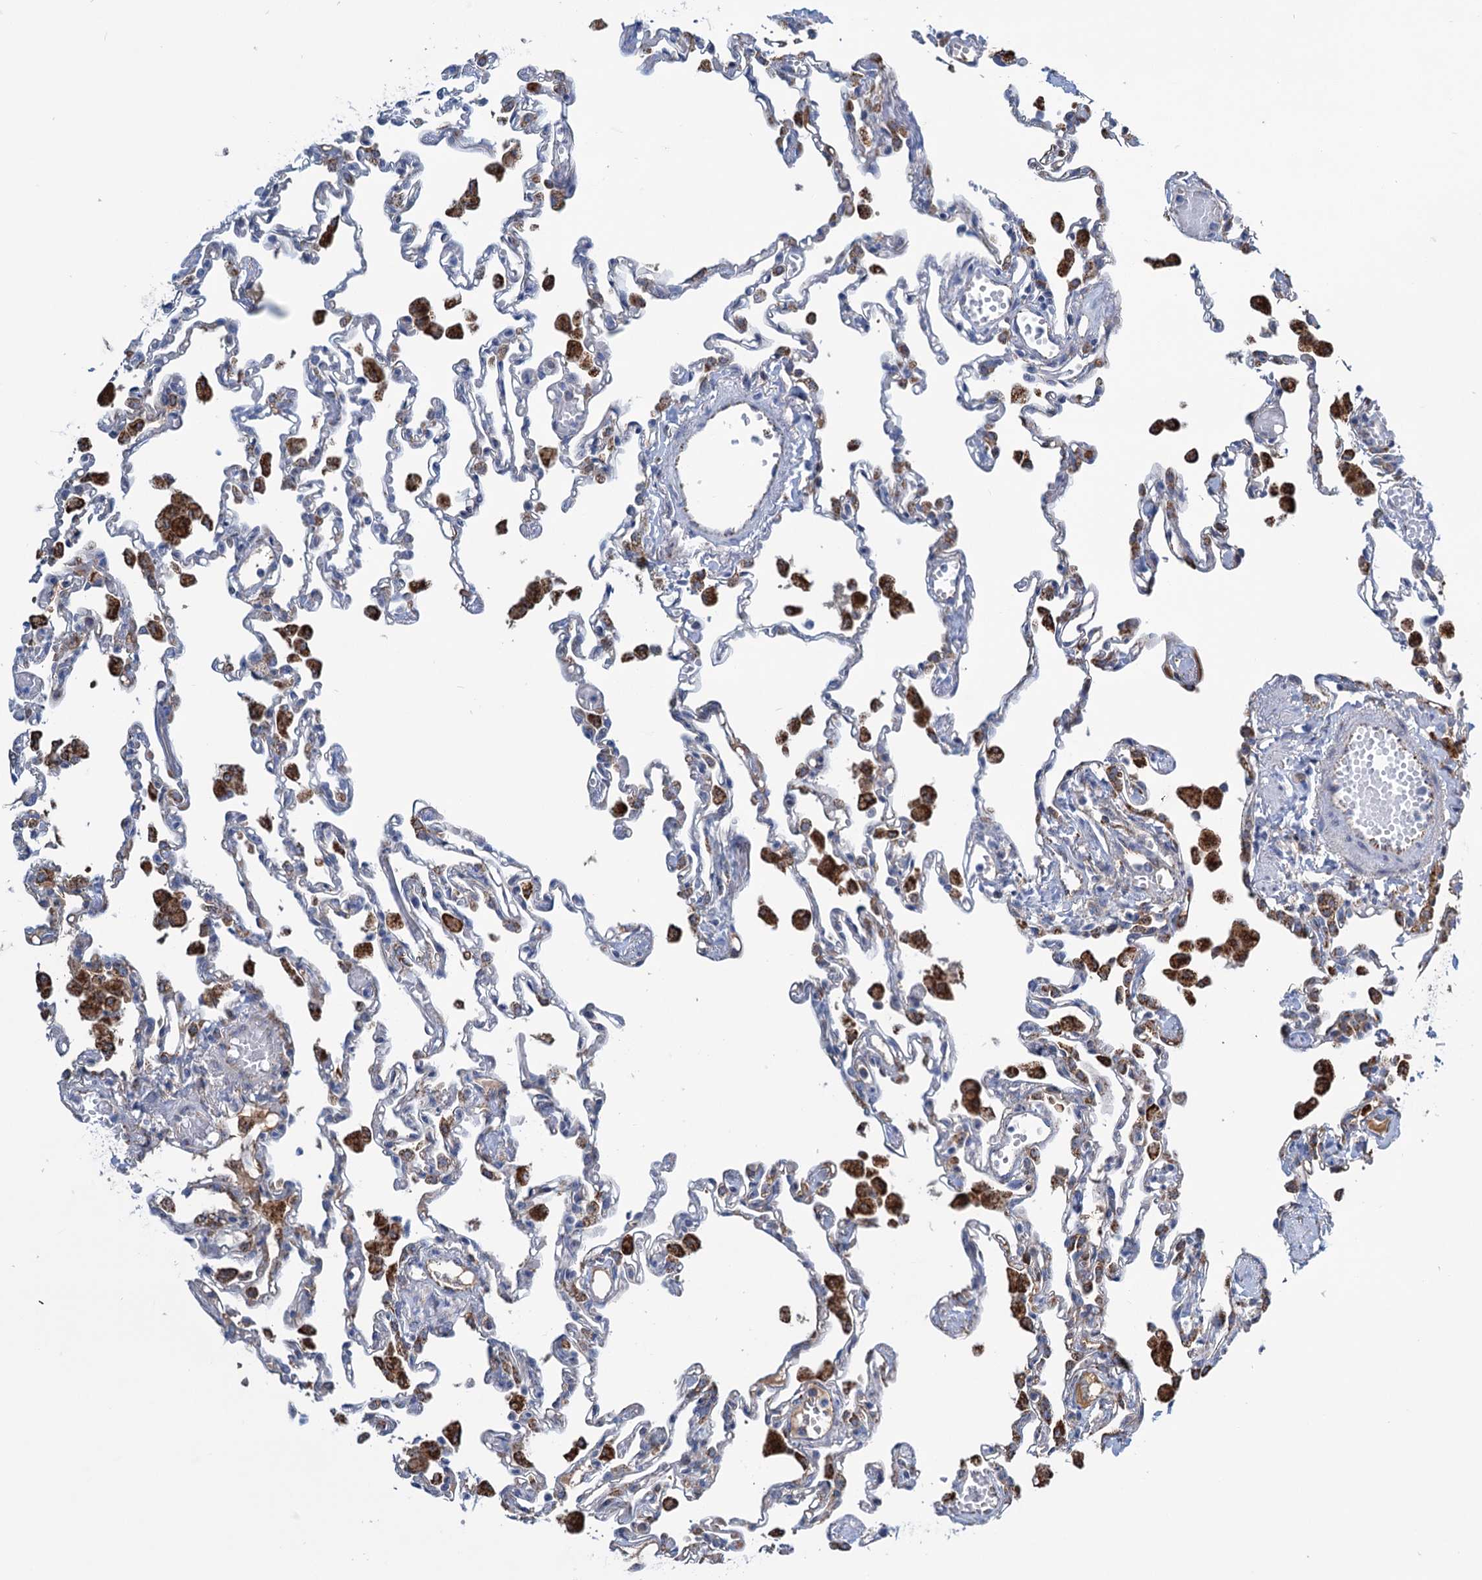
{"staining": {"intensity": "negative", "quantity": "none", "location": "none"}, "tissue": "lung", "cell_type": "Alveolar cells", "image_type": "normal", "snomed": [{"axis": "morphology", "description": "Normal tissue, NOS"}, {"axis": "topography", "description": "Bronchus"}, {"axis": "topography", "description": "Lung"}], "caption": "IHC histopathology image of unremarkable lung stained for a protein (brown), which reveals no staining in alveolar cells.", "gene": "LPIN1", "patient": {"sex": "female", "age": 49}}